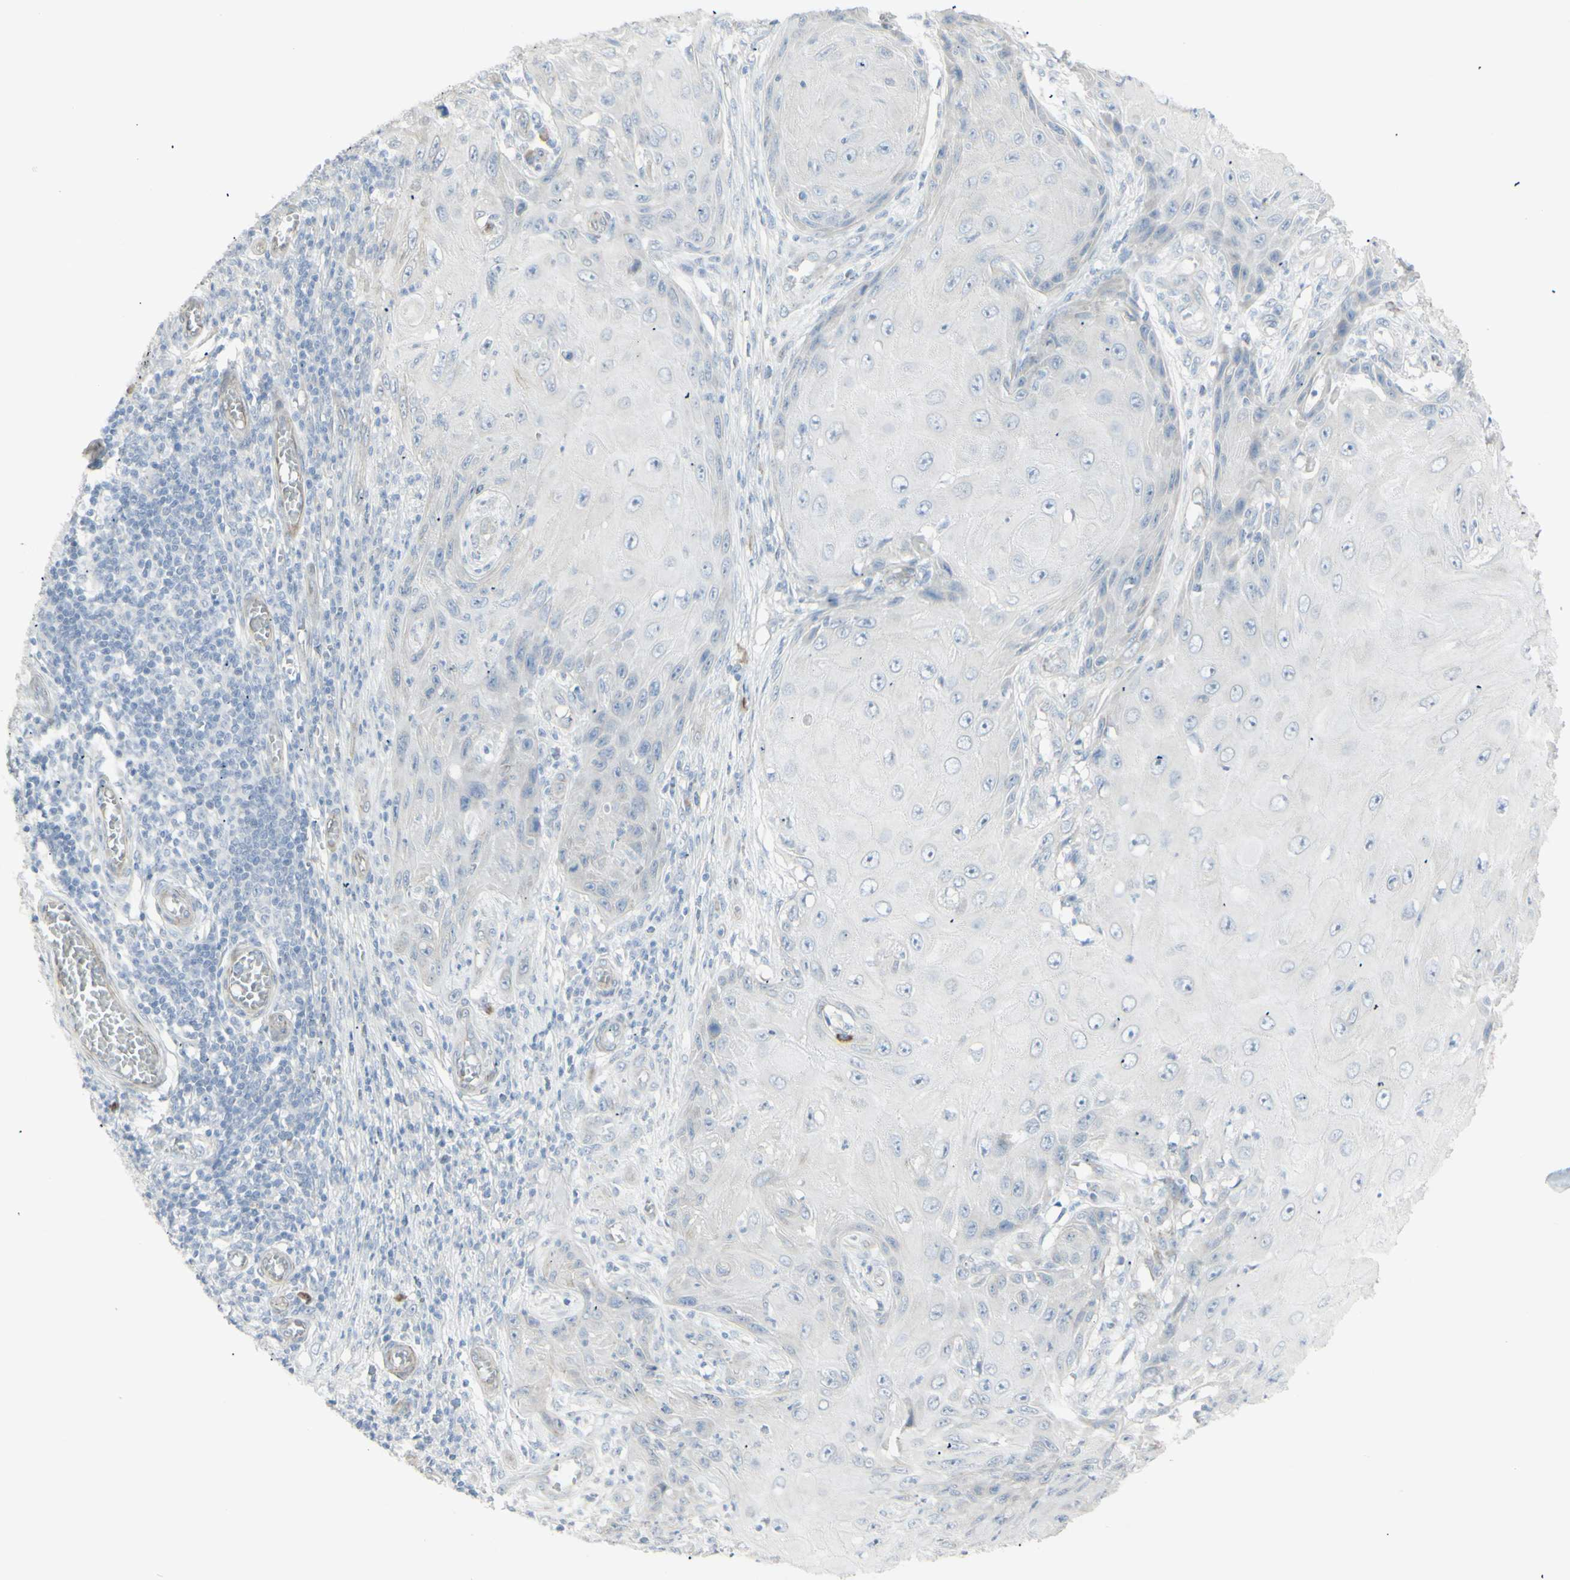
{"staining": {"intensity": "negative", "quantity": "none", "location": "none"}, "tissue": "skin cancer", "cell_type": "Tumor cells", "image_type": "cancer", "snomed": [{"axis": "morphology", "description": "Squamous cell carcinoma, NOS"}, {"axis": "topography", "description": "Skin"}], "caption": "Human squamous cell carcinoma (skin) stained for a protein using IHC reveals no staining in tumor cells.", "gene": "NDST4", "patient": {"sex": "female", "age": 73}}